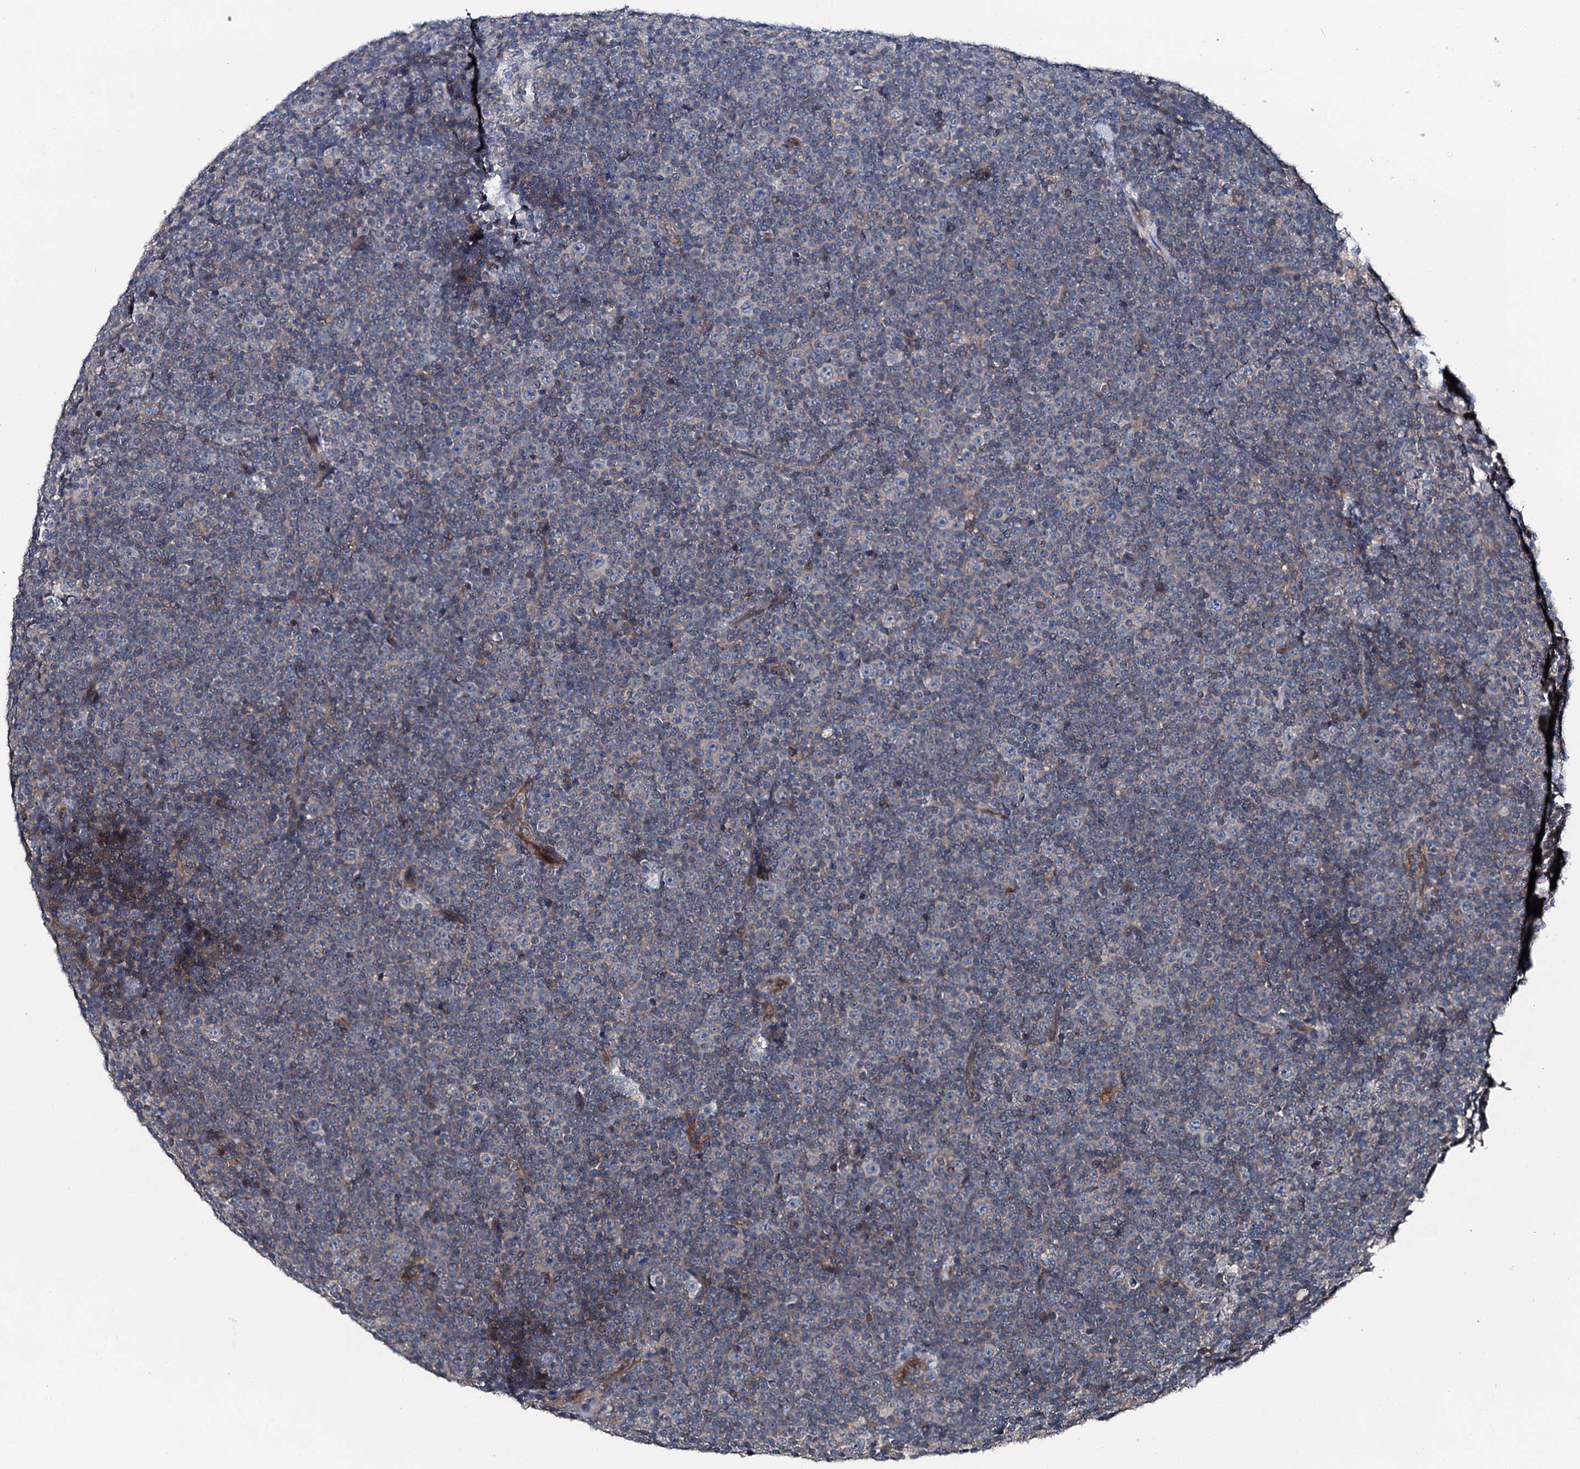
{"staining": {"intensity": "negative", "quantity": "none", "location": "none"}, "tissue": "lymphoma", "cell_type": "Tumor cells", "image_type": "cancer", "snomed": [{"axis": "morphology", "description": "Malignant lymphoma, non-Hodgkin's type, Low grade"}, {"axis": "topography", "description": "Lymph node"}], "caption": "Malignant lymphoma, non-Hodgkin's type (low-grade) was stained to show a protein in brown. There is no significant positivity in tumor cells.", "gene": "SLC22A25", "patient": {"sex": "female", "age": 67}}